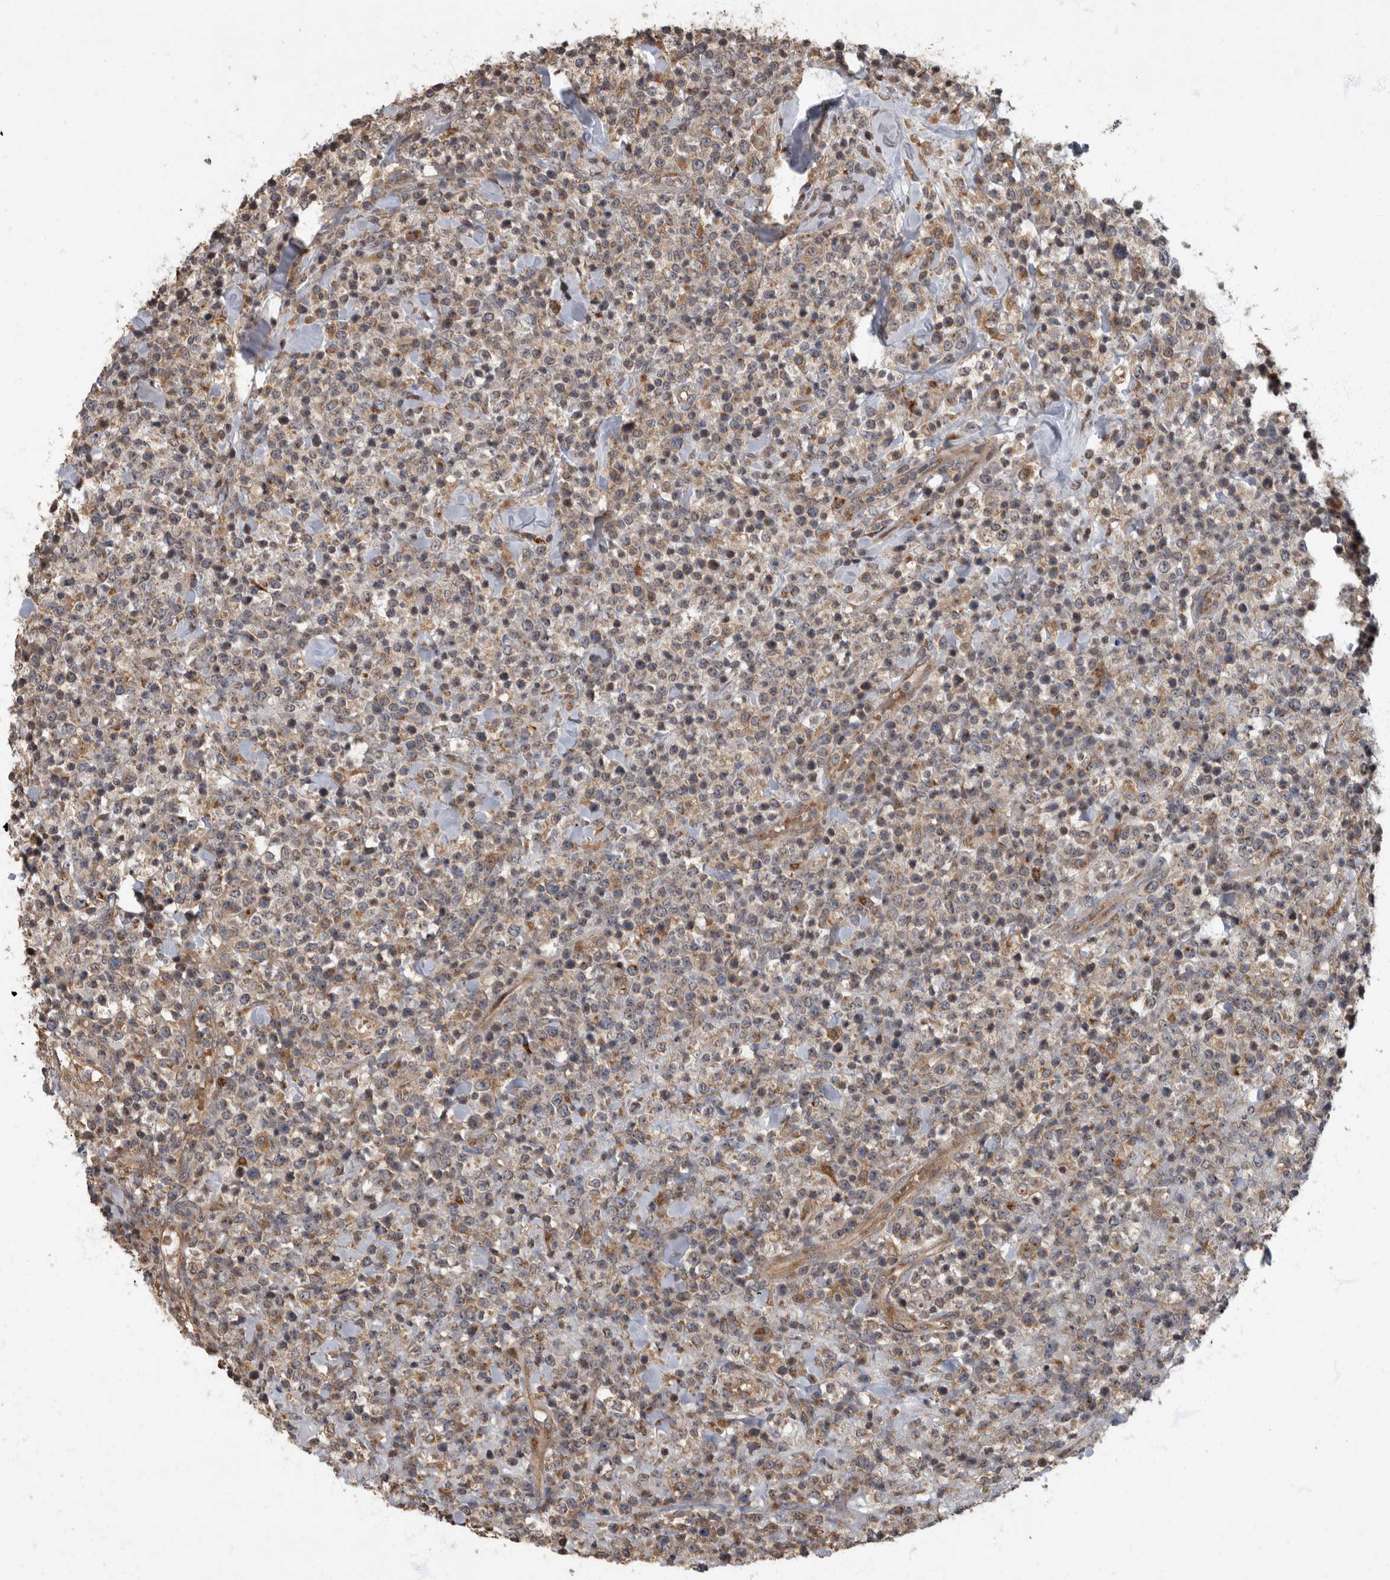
{"staining": {"intensity": "weak", "quantity": "25%-75%", "location": "cytoplasmic/membranous"}, "tissue": "lymphoma", "cell_type": "Tumor cells", "image_type": "cancer", "snomed": [{"axis": "morphology", "description": "Malignant lymphoma, non-Hodgkin's type, High grade"}, {"axis": "topography", "description": "Colon"}], "caption": "Tumor cells reveal low levels of weak cytoplasmic/membranous positivity in approximately 25%-75% of cells in high-grade malignant lymphoma, non-Hodgkin's type.", "gene": "IQCK", "patient": {"sex": "female", "age": 53}}